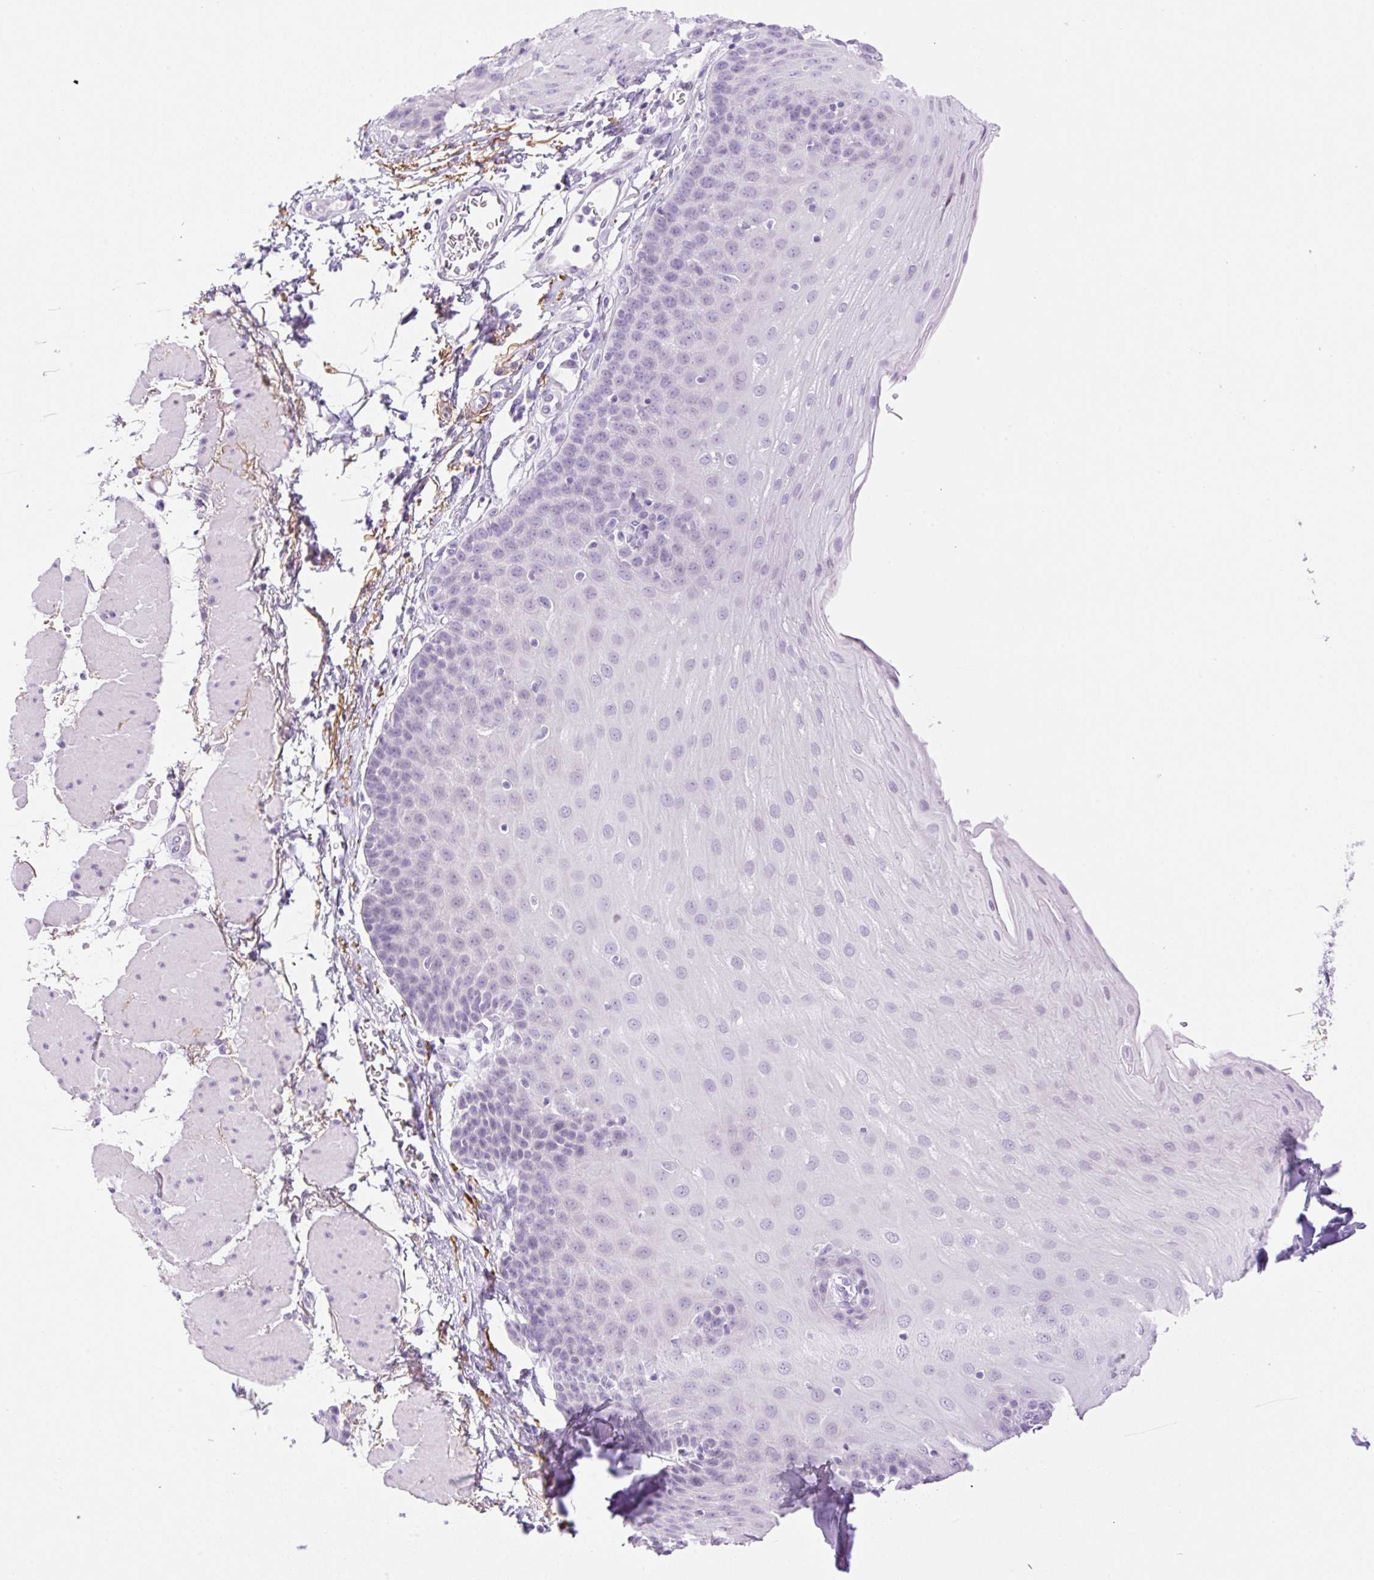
{"staining": {"intensity": "negative", "quantity": "none", "location": "none"}, "tissue": "esophagus", "cell_type": "Squamous epithelial cells", "image_type": "normal", "snomed": [{"axis": "morphology", "description": "Normal tissue, NOS"}, {"axis": "topography", "description": "Esophagus"}], "caption": "Immunohistochemical staining of normal esophagus reveals no significant staining in squamous epithelial cells. (Brightfield microscopy of DAB (3,3'-diaminobenzidine) IHC at high magnification).", "gene": "SP140L", "patient": {"sex": "female", "age": 81}}